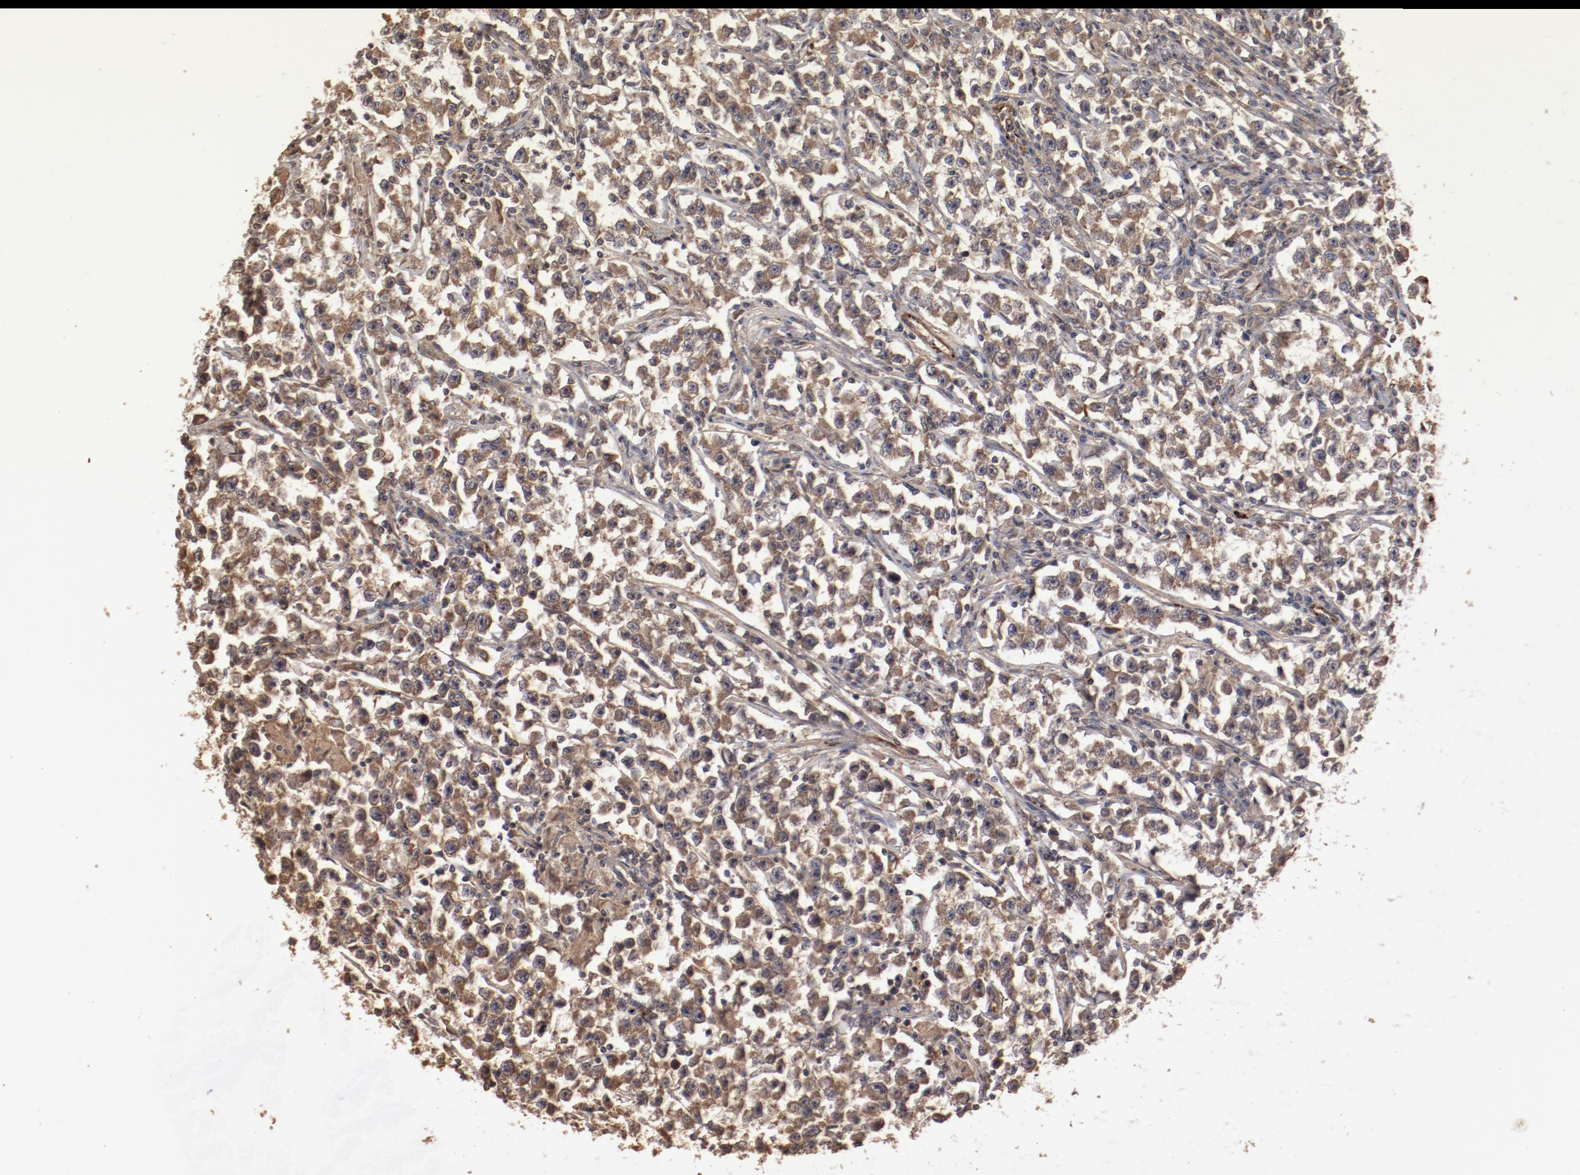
{"staining": {"intensity": "moderate", "quantity": ">75%", "location": "cytoplasmic/membranous"}, "tissue": "testis cancer", "cell_type": "Tumor cells", "image_type": "cancer", "snomed": [{"axis": "morphology", "description": "Seminoma, NOS"}, {"axis": "topography", "description": "Testis"}], "caption": "Protein staining exhibits moderate cytoplasmic/membranous expression in about >75% of tumor cells in seminoma (testis). (brown staining indicates protein expression, while blue staining denotes nuclei).", "gene": "DIPK2B", "patient": {"sex": "male", "age": 33}}